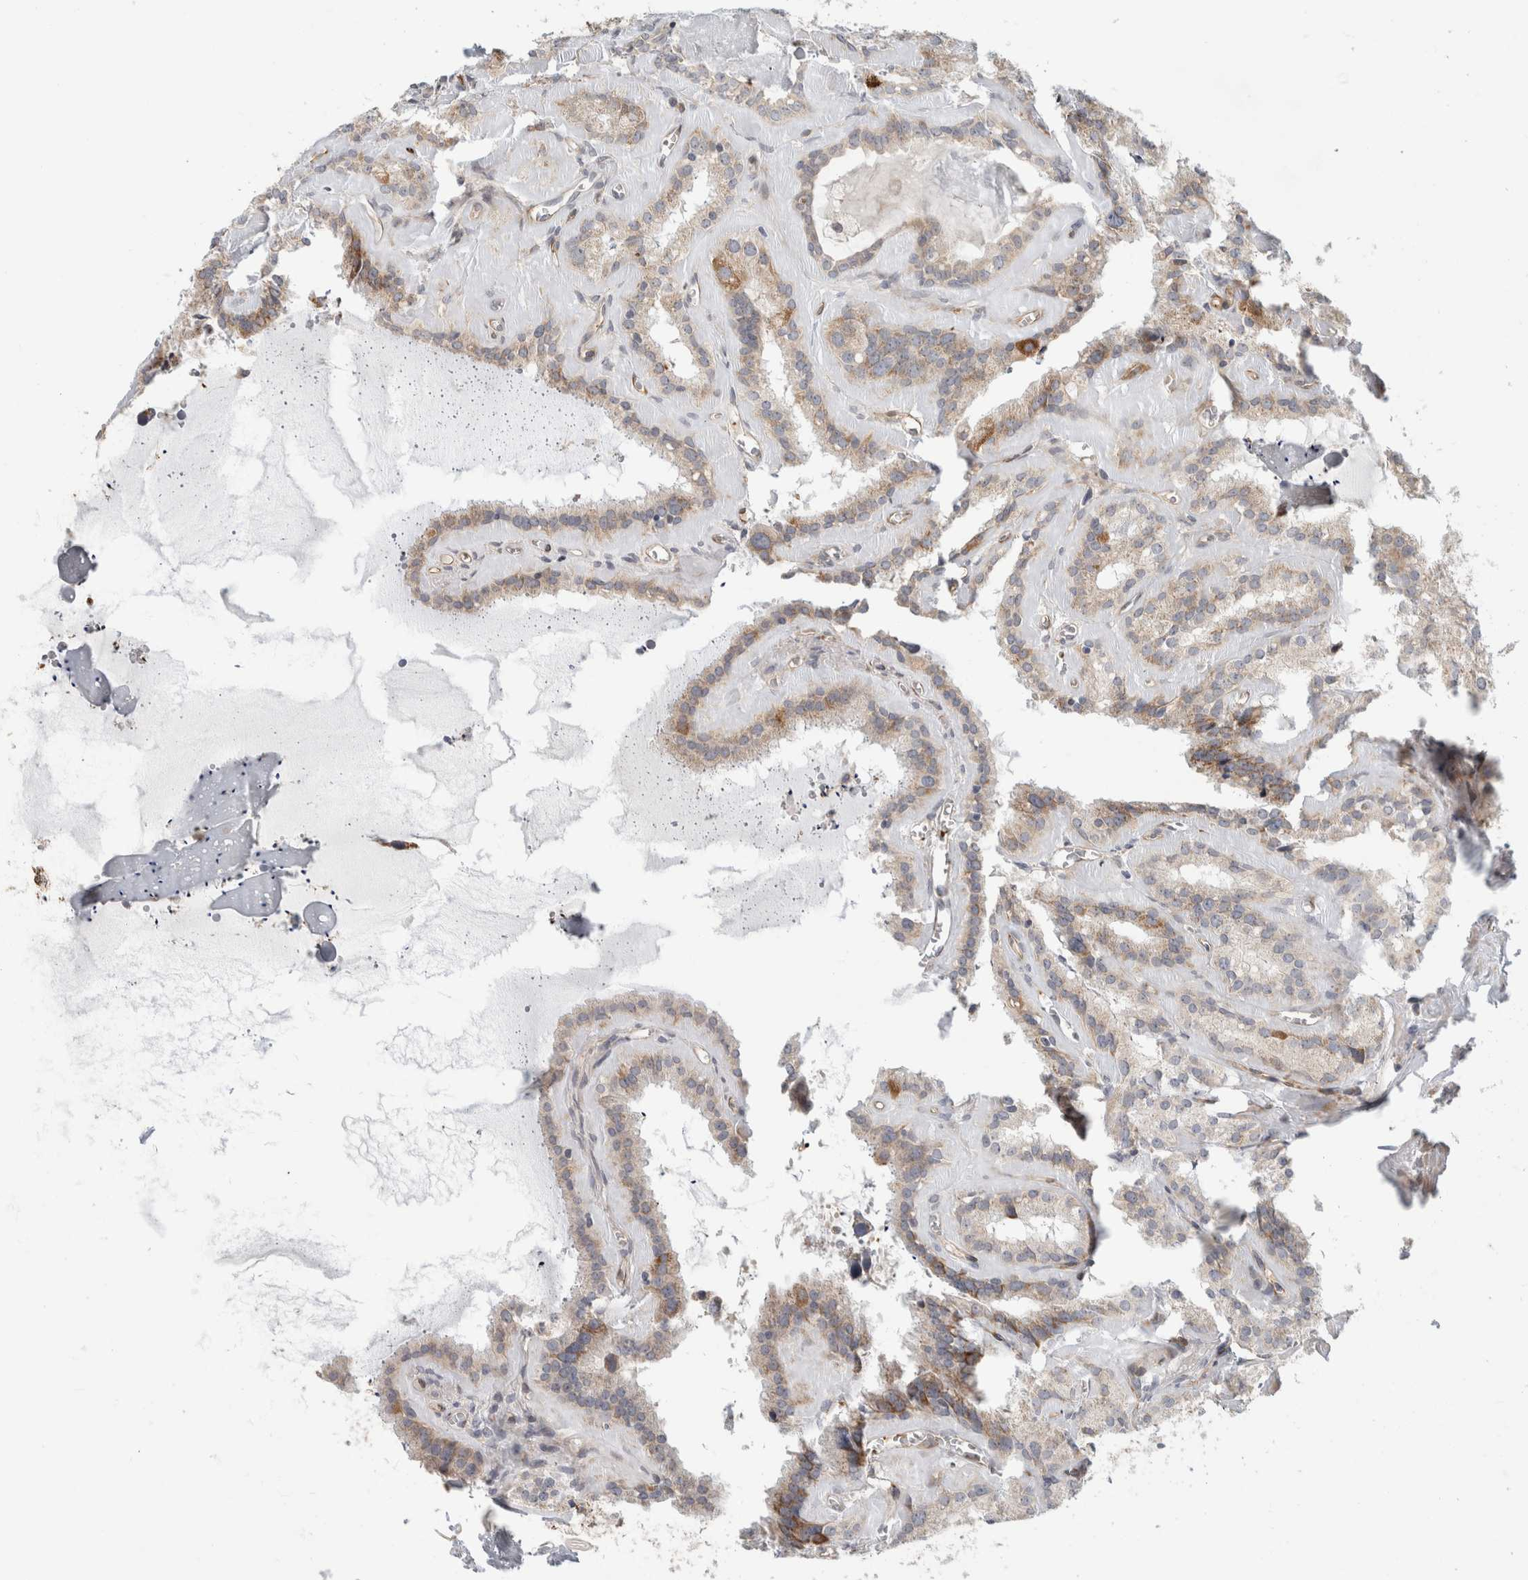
{"staining": {"intensity": "moderate", "quantity": "25%-75%", "location": "cytoplasmic/membranous"}, "tissue": "seminal vesicle", "cell_type": "Glandular cells", "image_type": "normal", "snomed": [{"axis": "morphology", "description": "Normal tissue, NOS"}, {"axis": "topography", "description": "Prostate"}, {"axis": "topography", "description": "Seminal veicle"}], "caption": "Seminal vesicle stained with immunohistochemistry shows moderate cytoplasmic/membranous positivity in approximately 25%-75% of glandular cells.", "gene": "KPNA5", "patient": {"sex": "male", "age": 59}}